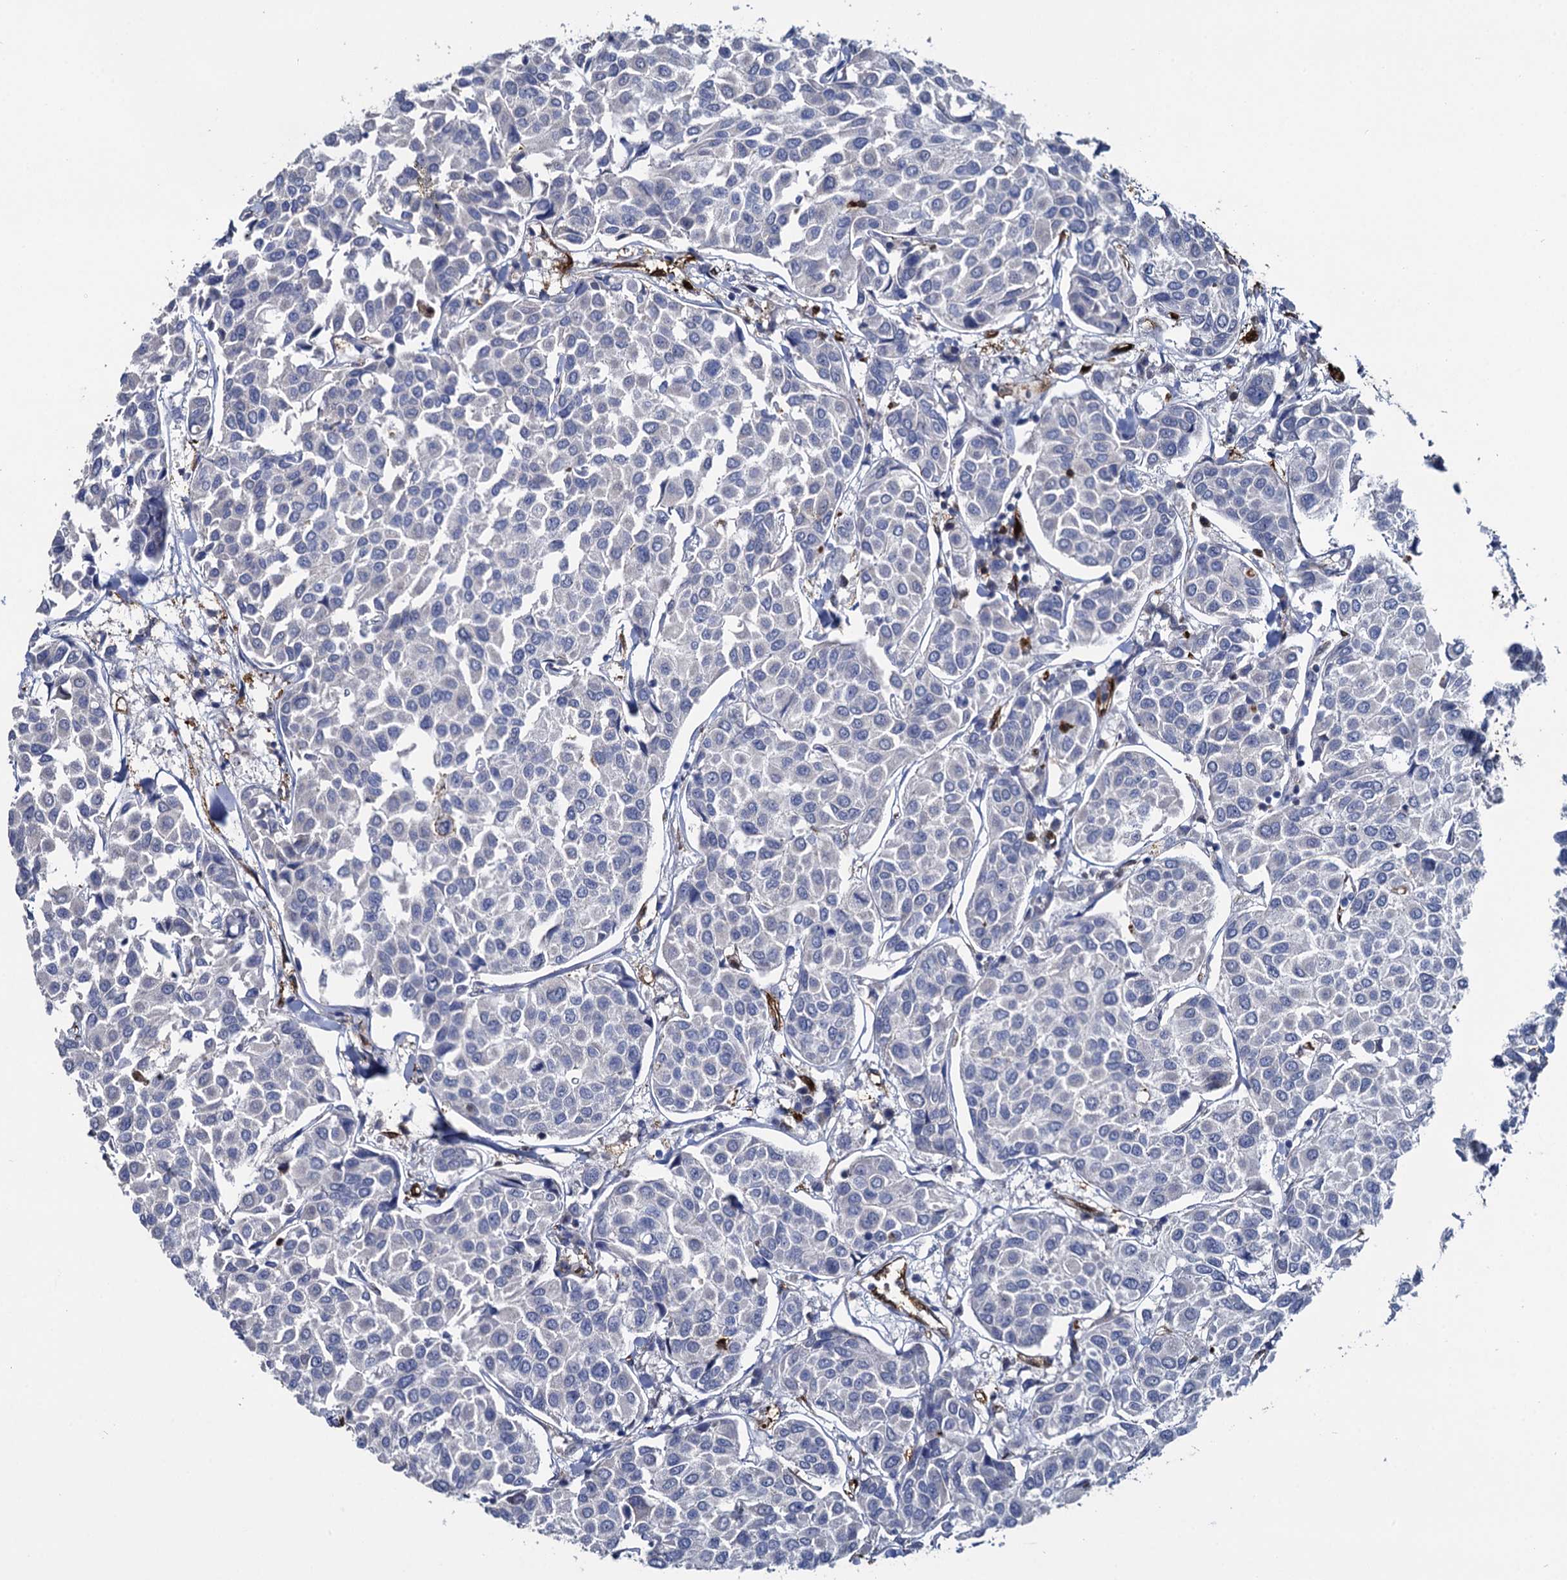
{"staining": {"intensity": "negative", "quantity": "none", "location": "none"}, "tissue": "breast cancer", "cell_type": "Tumor cells", "image_type": "cancer", "snomed": [{"axis": "morphology", "description": "Duct carcinoma"}, {"axis": "topography", "description": "Breast"}], "caption": "This is an immunohistochemistry (IHC) photomicrograph of breast cancer. There is no expression in tumor cells.", "gene": "FABP5", "patient": {"sex": "female", "age": 55}}